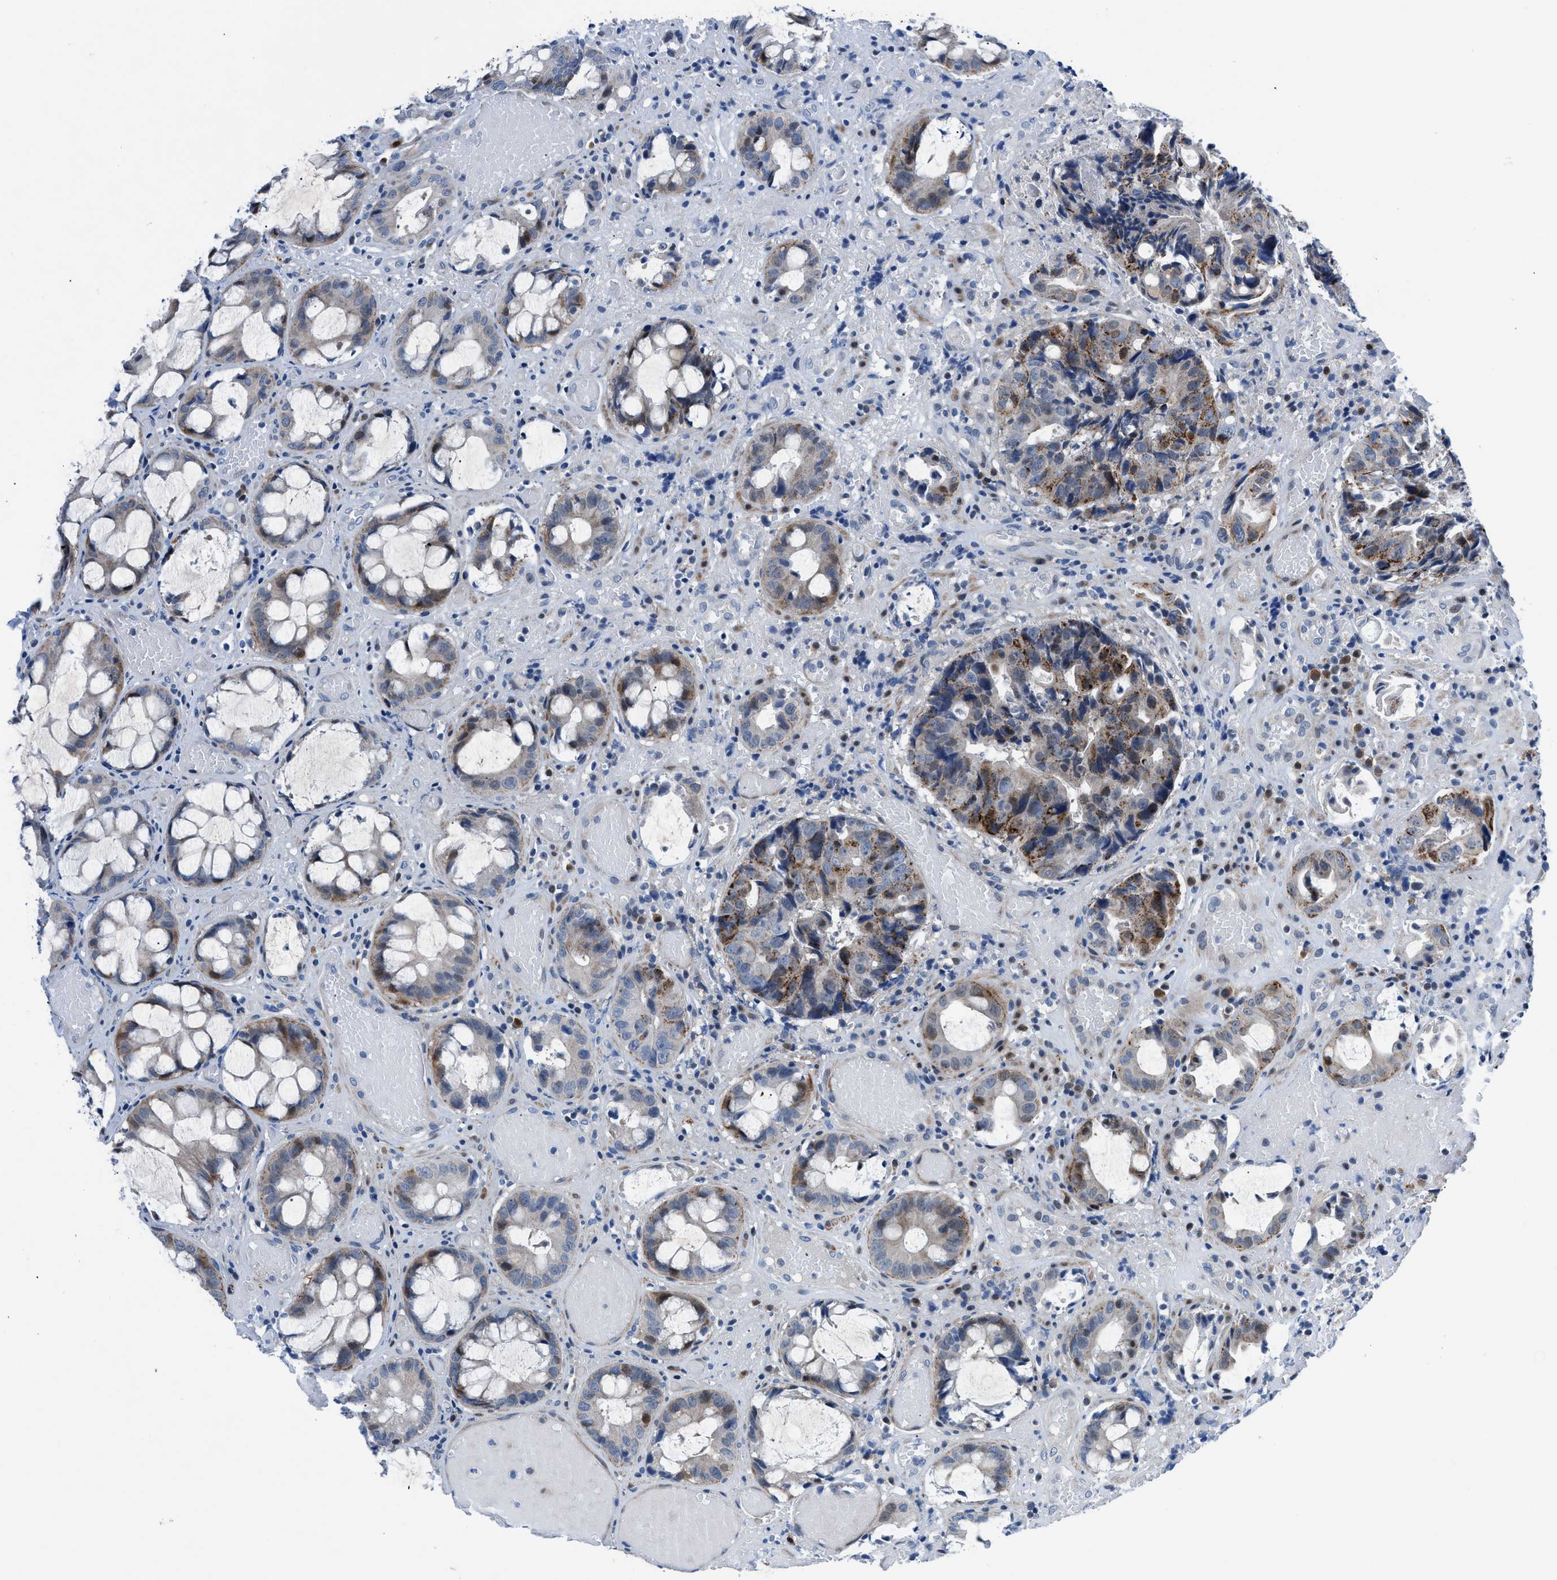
{"staining": {"intensity": "strong", "quantity": "<25%", "location": "cytoplasmic/membranous,nuclear"}, "tissue": "colorectal cancer", "cell_type": "Tumor cells", "image_type": "cancer", "snomed": [{"axis": "morphology", "description": "Adenocarcinoma, NOS"}, {"axis": "topography", "description": "Colon"}], "caption": "Immunohistochemical staining of colorectal cancer shows medium levels of strong cytoplasmic/membranous and nuclear protein staining in about <25% of tumor cells. The protein of interest is stained brown, and the nuclei are stained in blue (DAB (3,3'-diaminobenzidine) IHC with brightfield microscopy, high magnification).", "gene": "UAP1", "patient": {"sex": "female", "age": 57}}